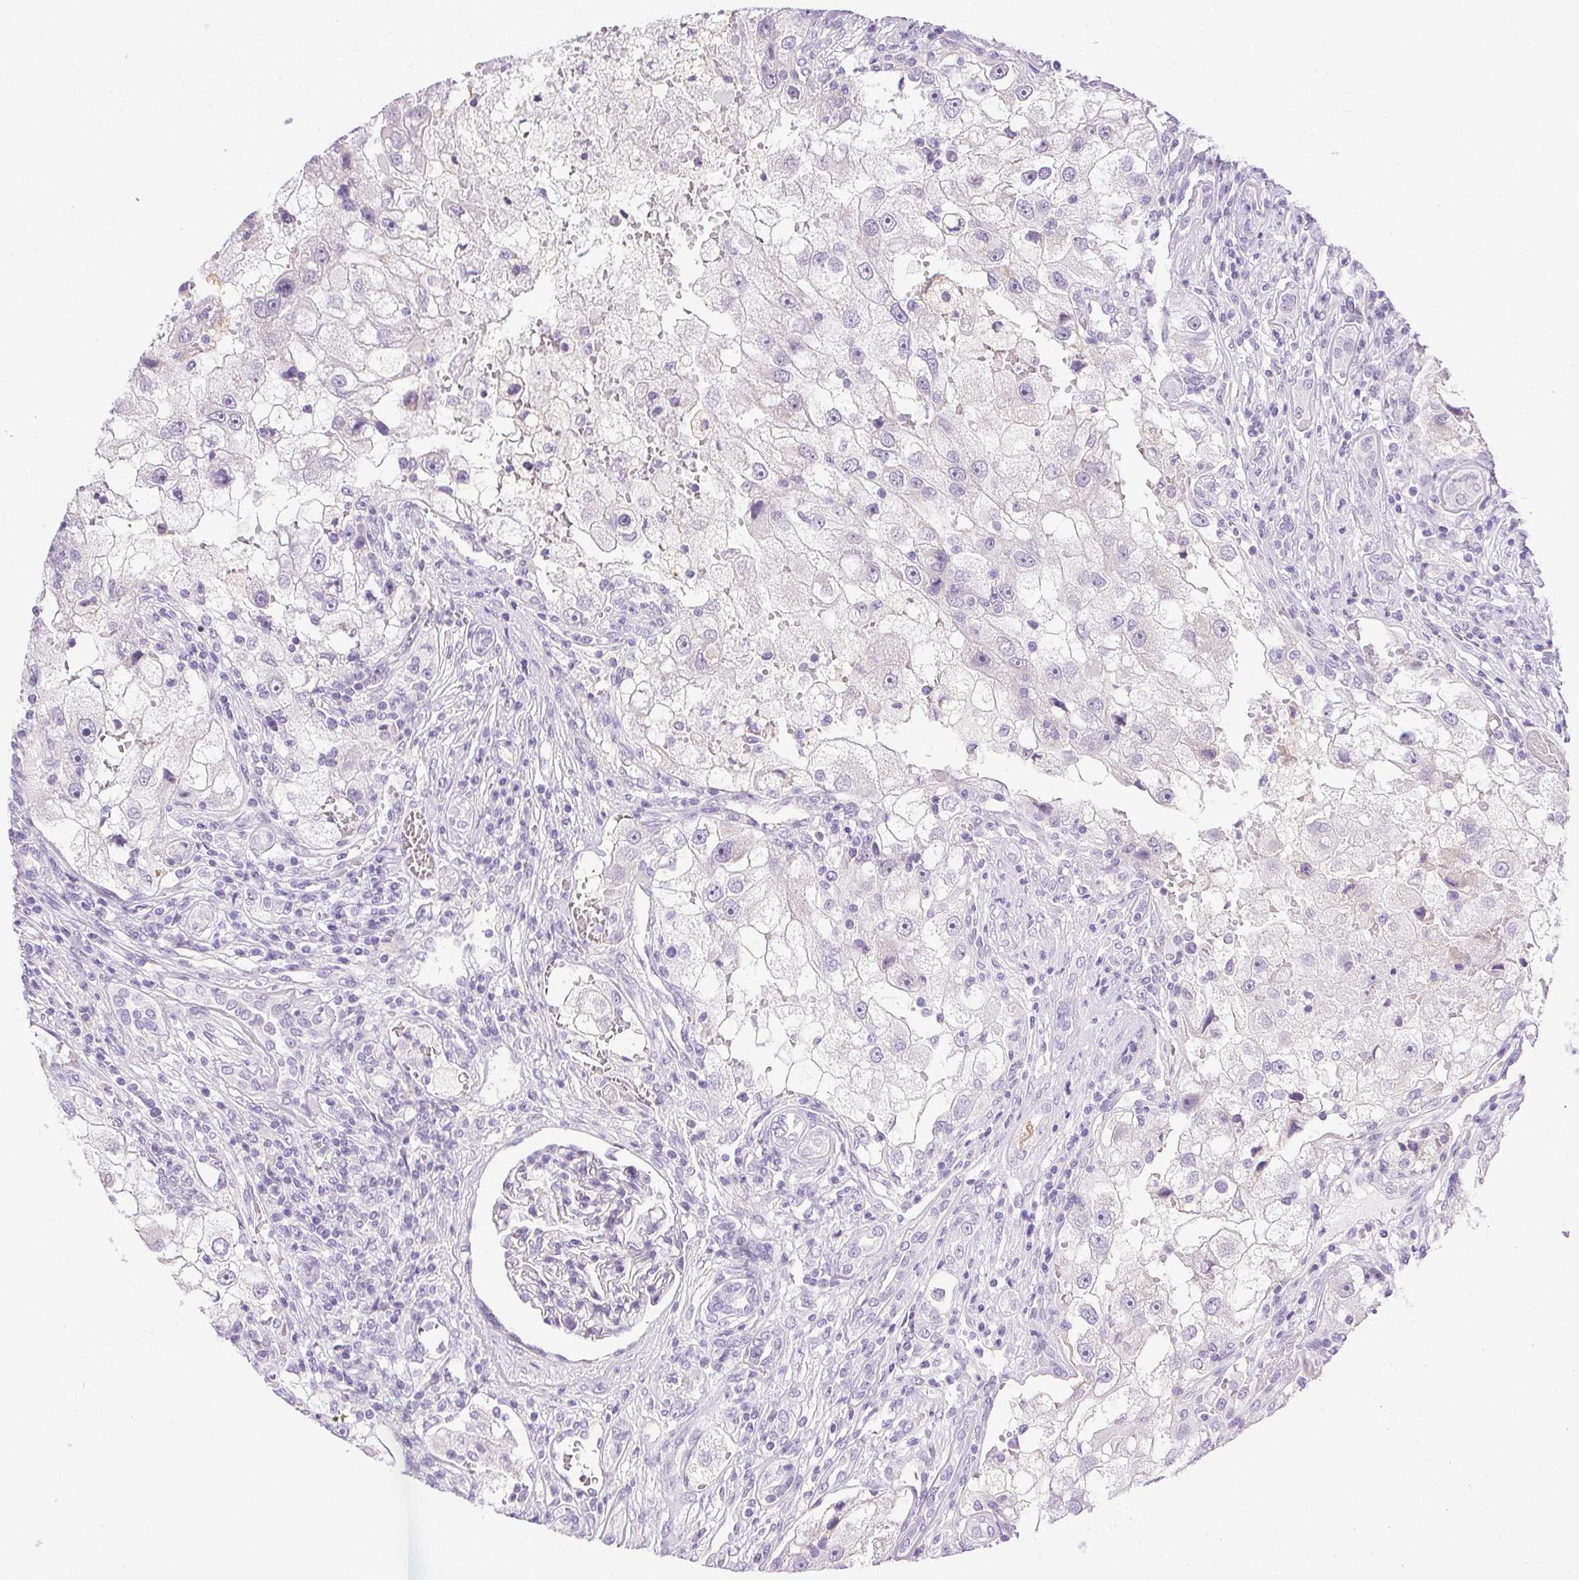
{"staining": {"intensity": "negative", "quantity": "none", "location": "none"}, "tissue": "renal cancer", "cell_type": "Tumor cells", "image_type": "cancer", "snomed": [{"axis": "morphology", "description": "Adenocarcinoma, NOS"}, {"axis": "topography", "description": "Kidney"}], "caption": "DAB immunohistochemical staining of human renal adenocarcinoma reveals no significant staining in tumor cells.", "gene": "PRL", "patient": {"sex": "male", "age": 63}}